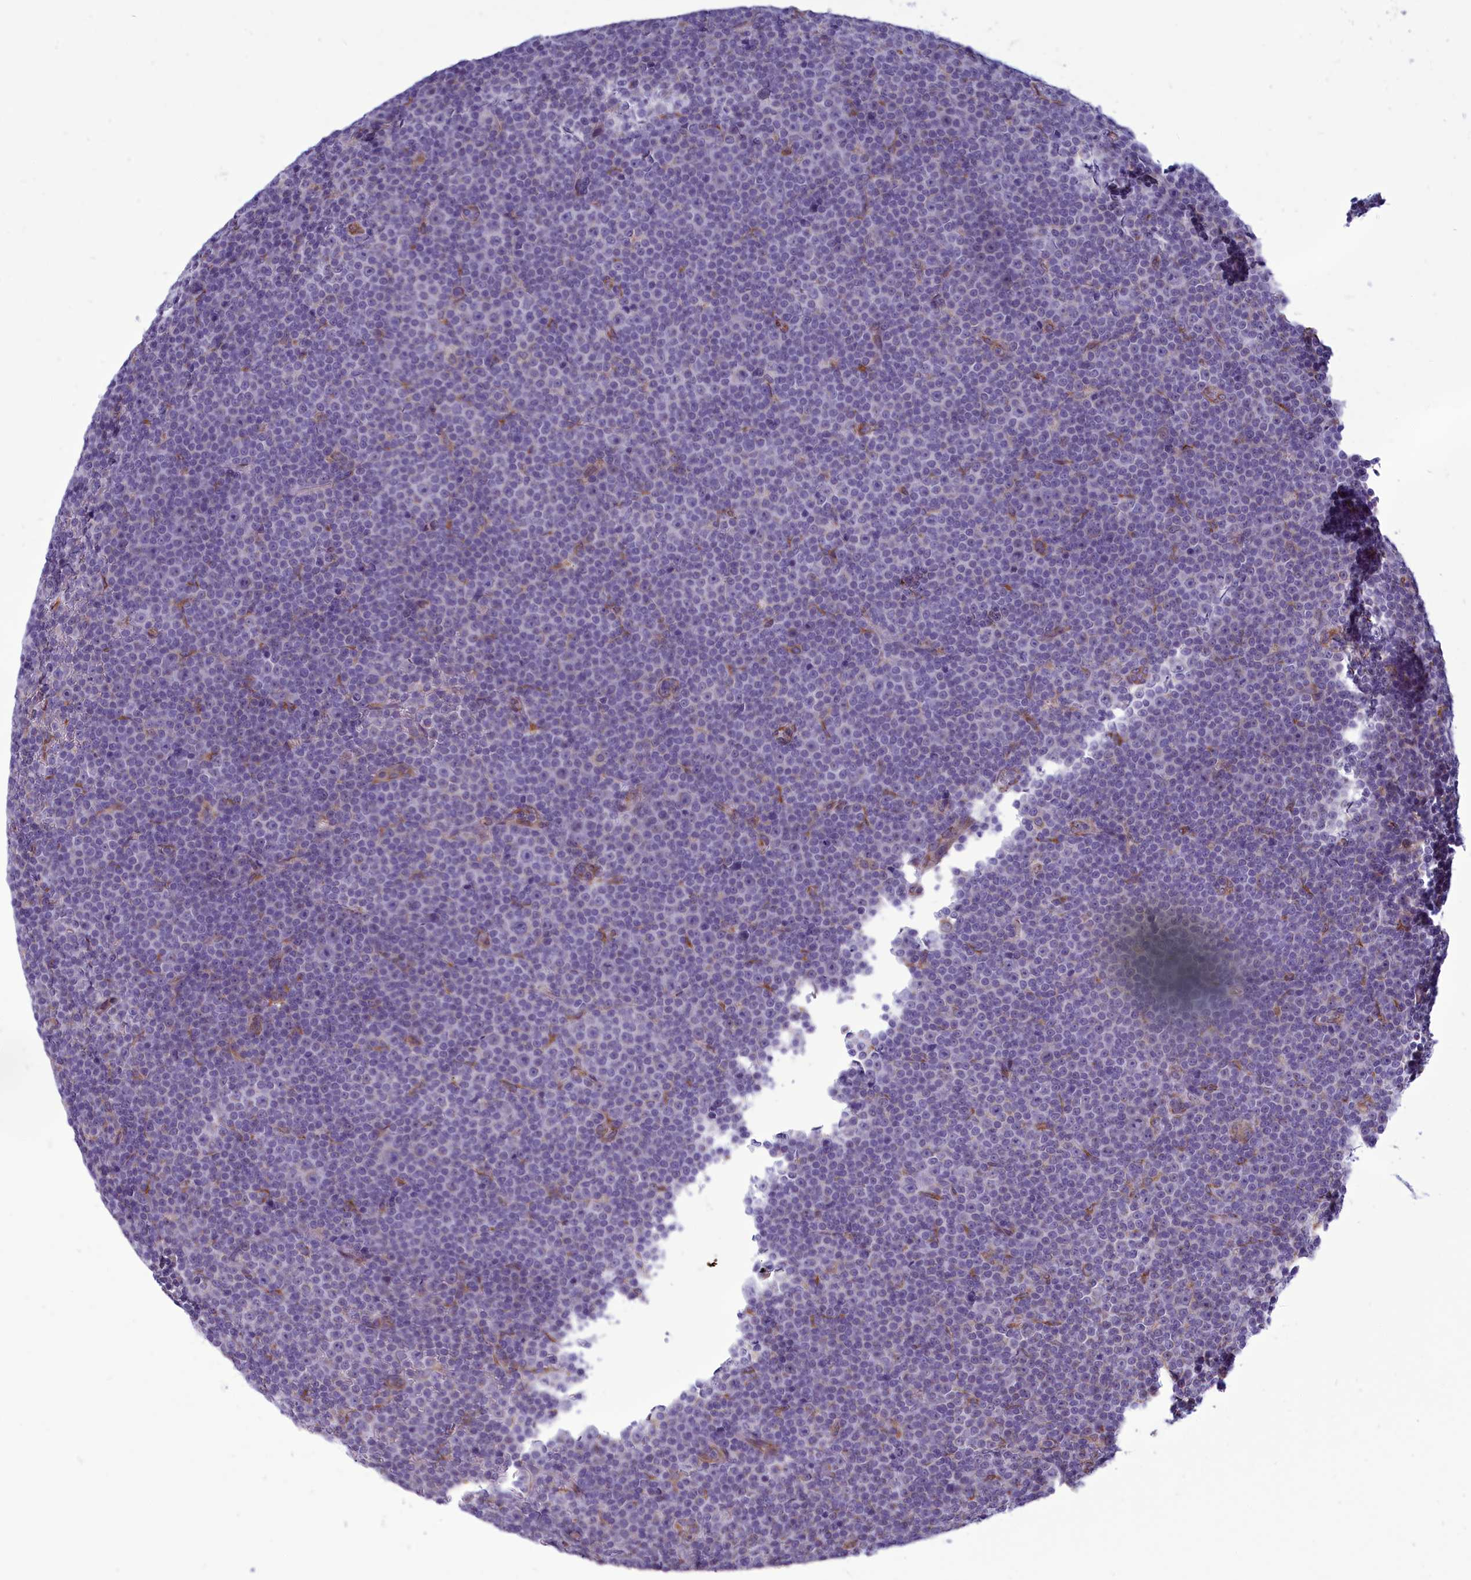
{"staining": {"intensity": "negative", "quantity": "none", "location": "none"}, "tissue": "lymphoma", "cell_type": "Tumor cells", "image_type": "cancer", "snomed": [{"axis": "morphology", "description": "Malignant lymphoma, non-Hodgkin's type, Low grade"}, {"axis": "topography", "description": "Lymph node"}], "caption": "Tumor cells show no significant staining in malignant lymphoma, non-Hodgkin's type (low-grade).", "gene": "CENATAC", "patient": {"sex": "female", "age": 67}}